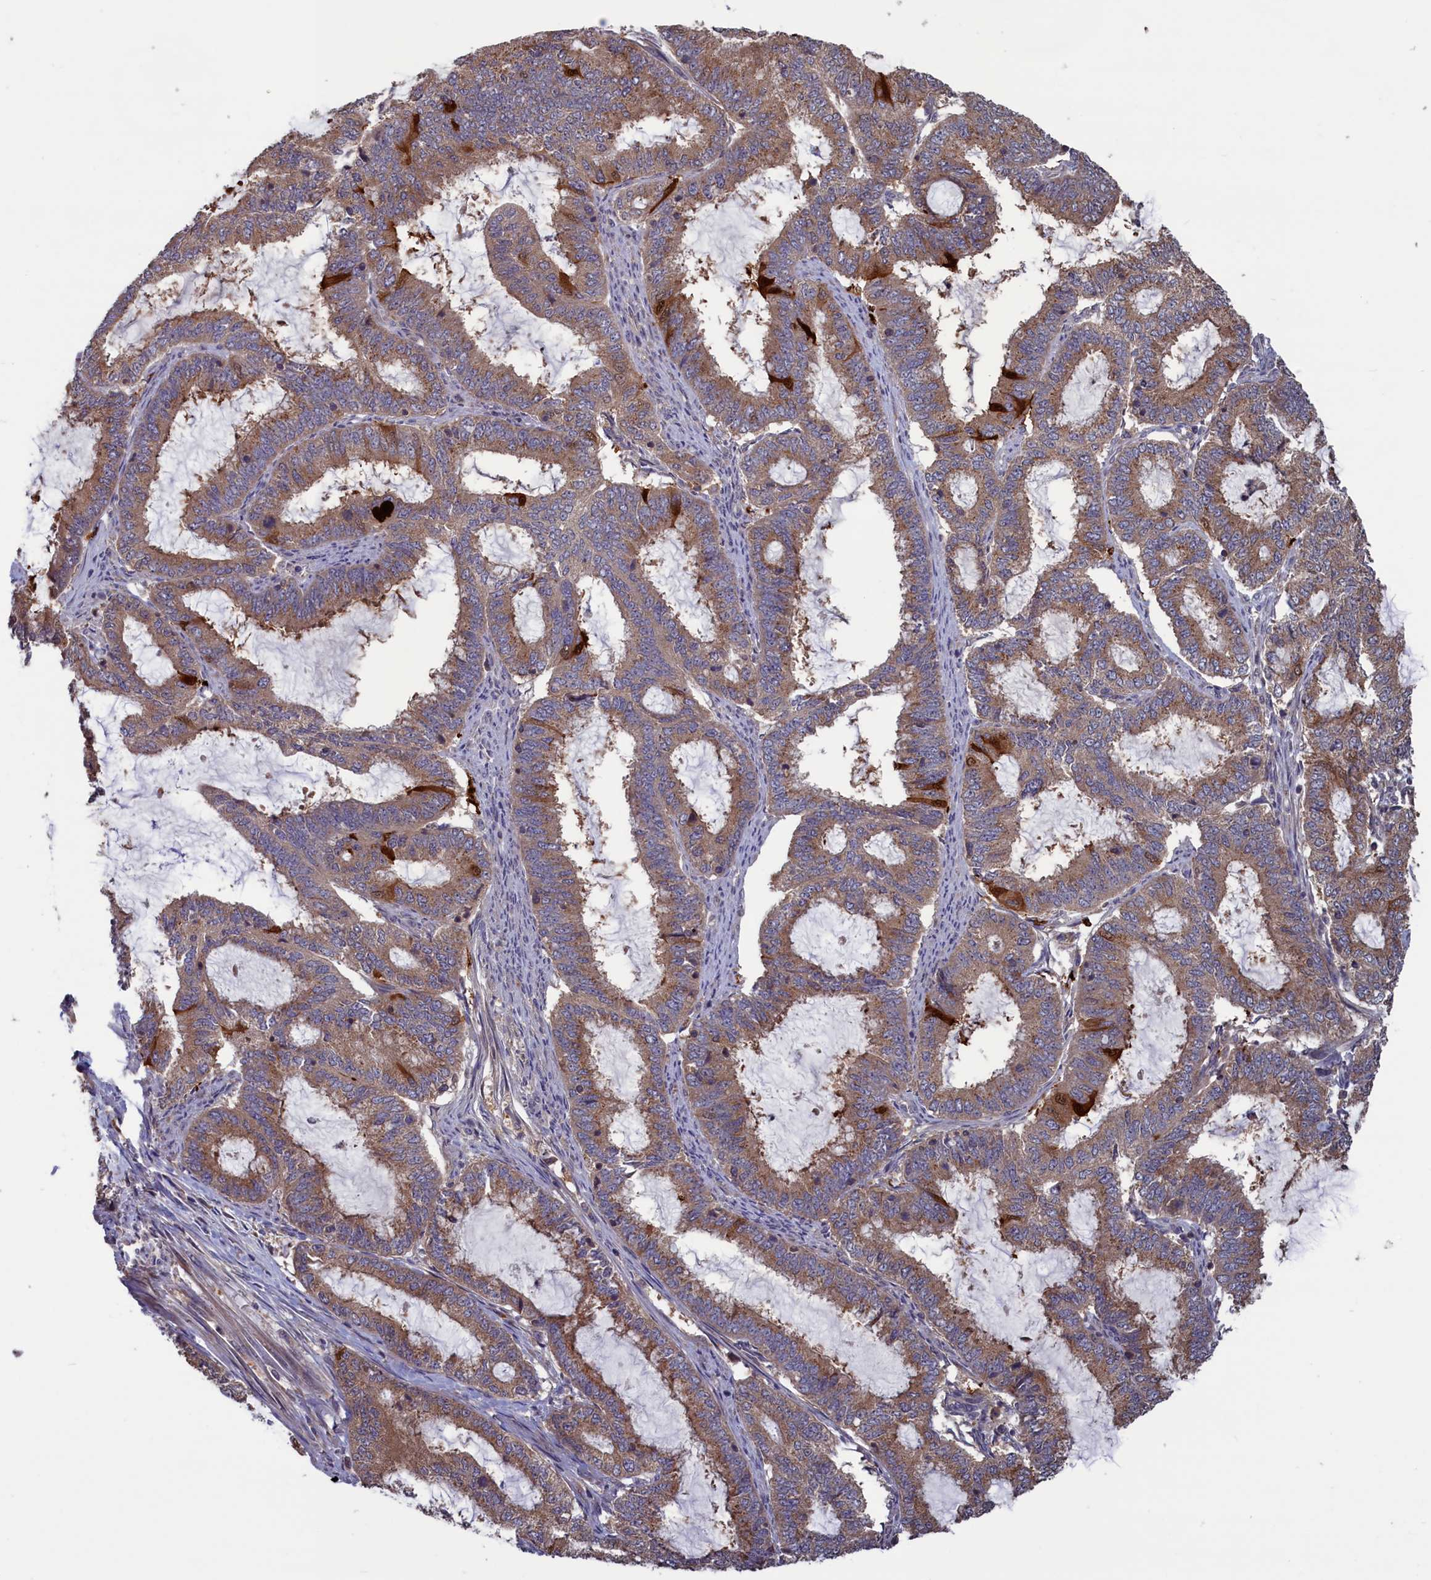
{"staining": {"intensity": "moderate", "quantity": ">75%", "location": "cytoplasmic/membranous"}, "tissue": "endometrial cancer", "cell_type": "Tumor cells", "image_type": "cancer", "snomed": [{"axis": "morphology", "description": "Adenocarcinoma, NOS"}, {"axis": "topography", "description": "Endometrium"}], "caption": "Immunohistochemical staining of human endometrial cancer demonstrates moderate cytoplasmic/membranous protein staining in approximately >75% of tumor cells.", "gene": "CACTIN", "patient": {"sex": "female", "age": 51}}